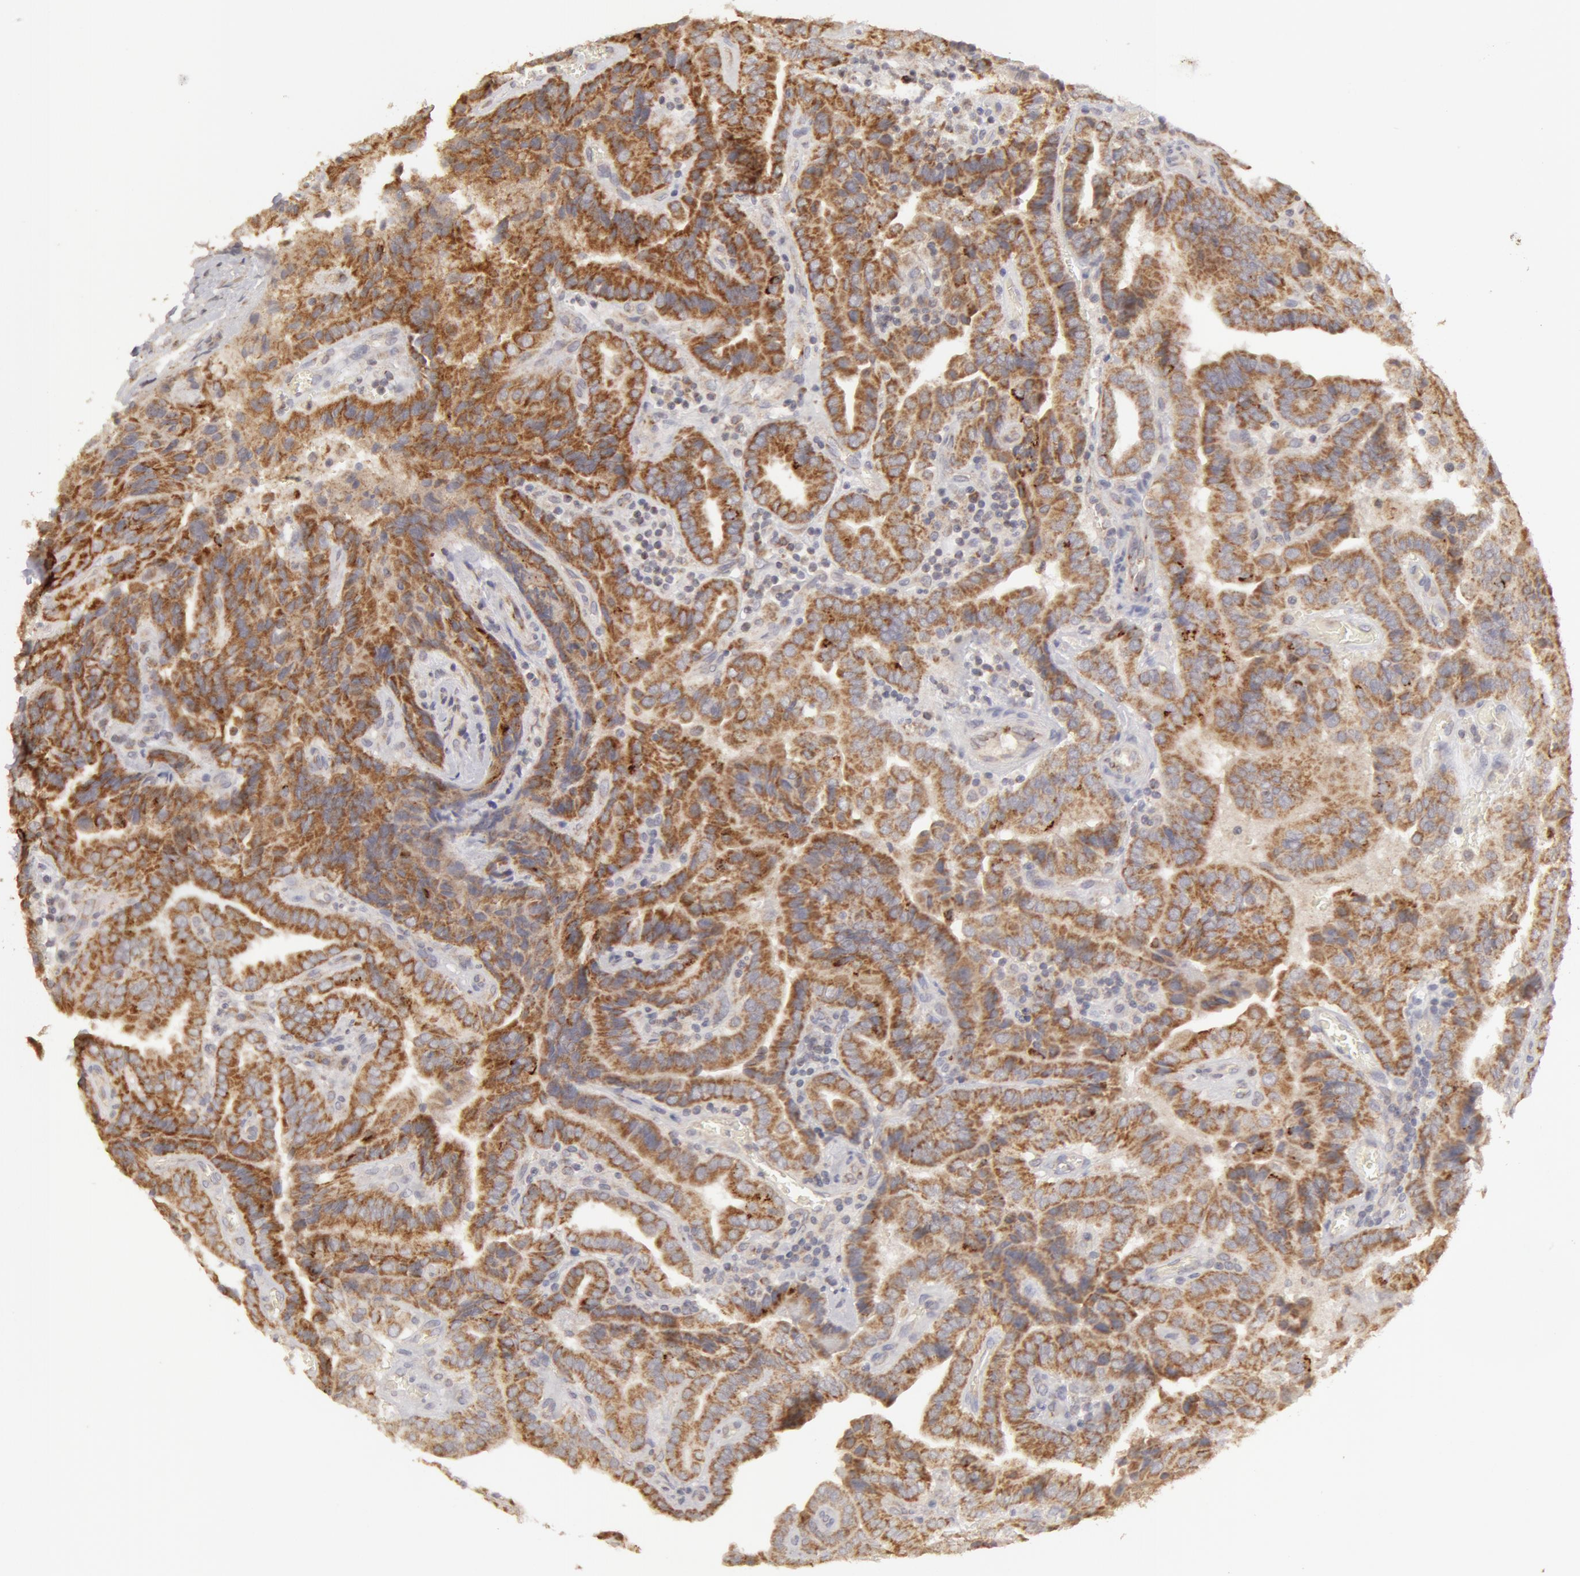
{"staining": {"intensity": "moderate", "quantity": ">75%", "location": "cytoplasmic/membranous"}, "tissue": "thyroid cancer", "cell_type": "Tumor cells", "image_type": "cancer", "snomed": [{"axis": "morphology", "description": "Papillary adenocarcinoma, NOS"}, {"axis": "topography", "description": "Thyroid gland"}], "caption": "About >75% of tumor cells in papillary adenocarcinoma (thyroid) reveal moderate cytoplasmic/membranous protein staining as visualized by brown immunohistochemical staining.", "gene": "ADPRH", "patient": {"sex": "female", "age": 71}}